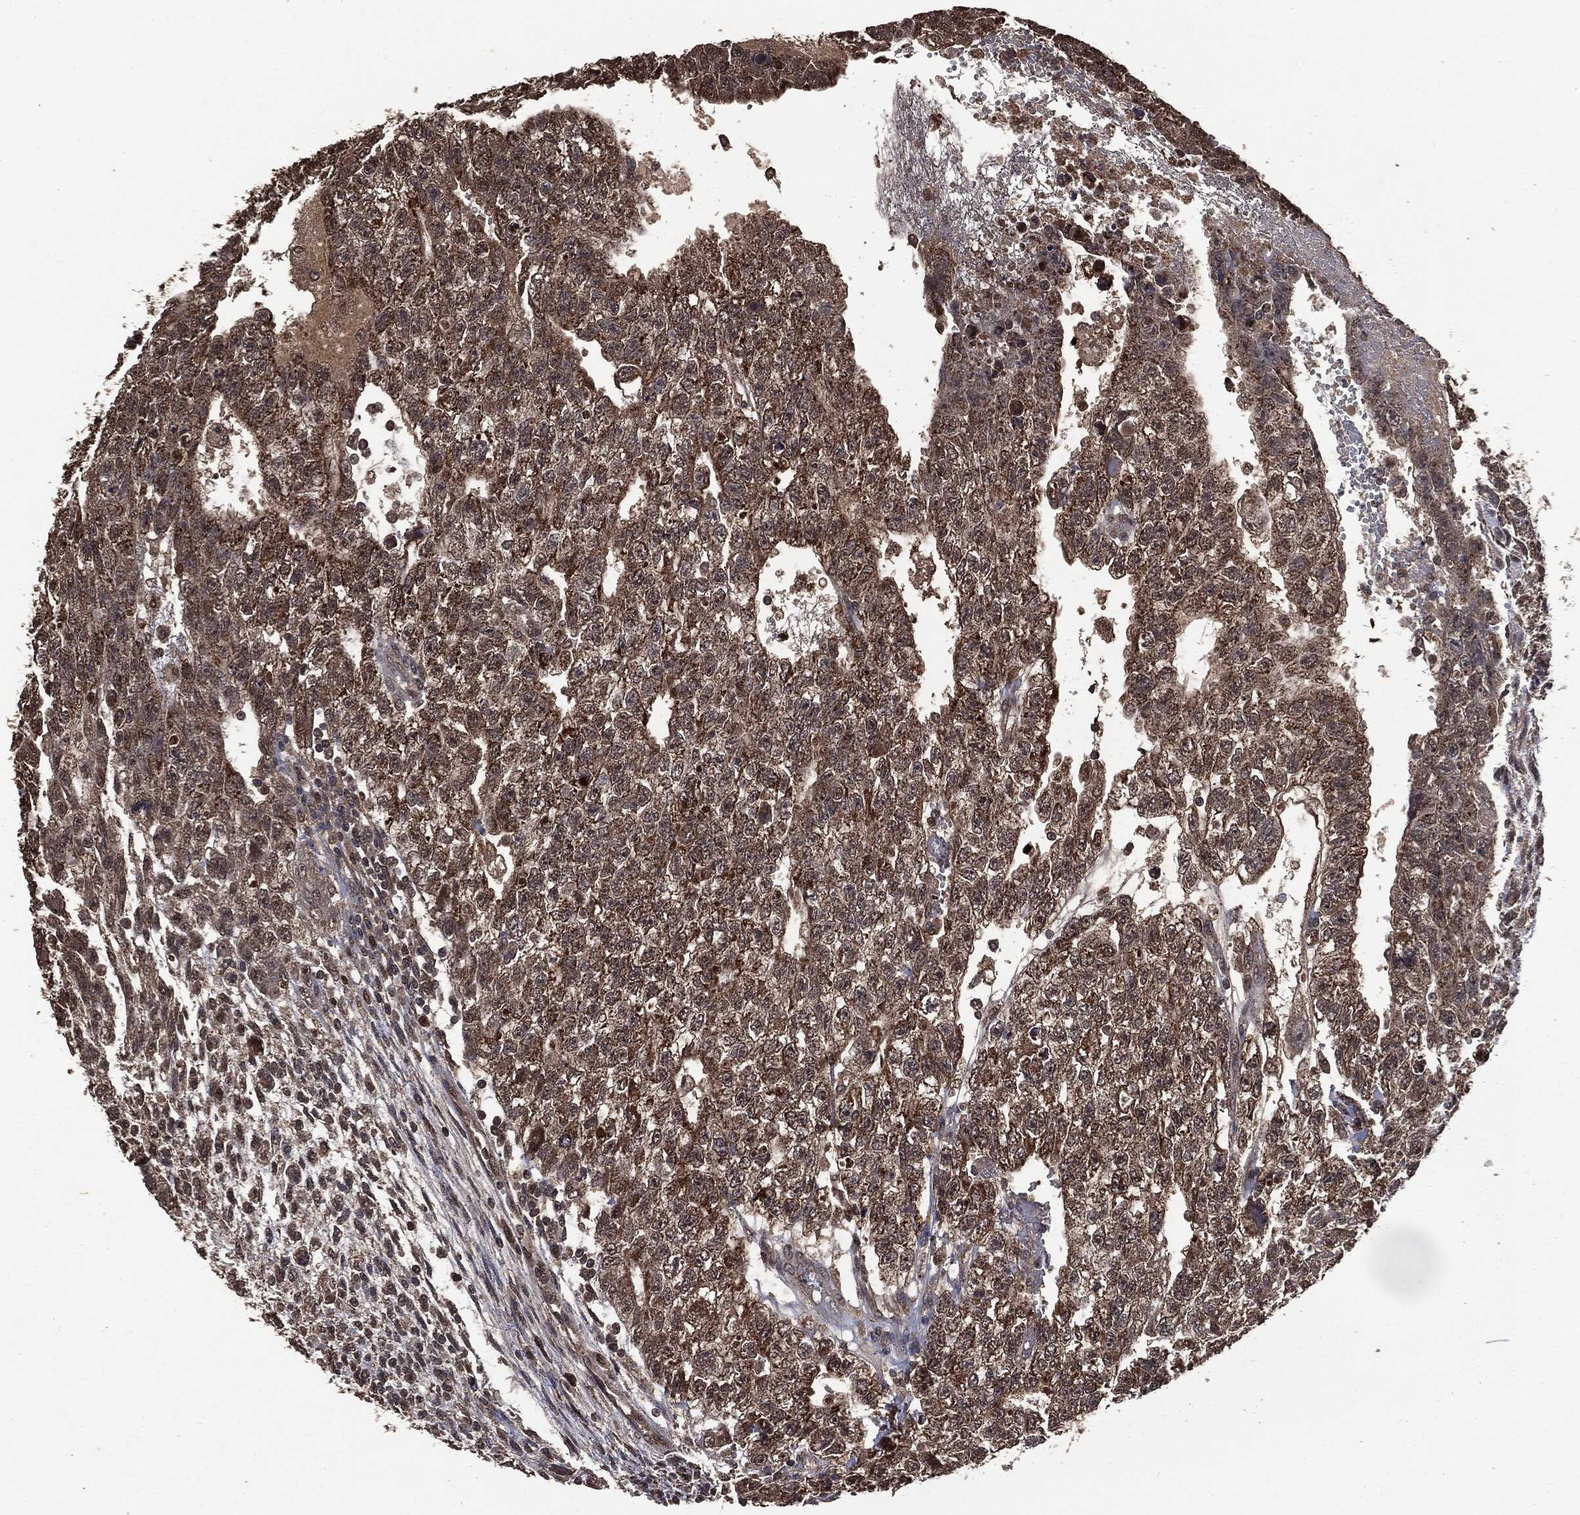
{"staining": {"intensity": "moderate", "quantity": "25%-75%", "location": "cytoplasmic/membranous"}, "tissue": "testis cancer", "cell_type": "Tumor cells", "image_type": "cancer", "snomed": [{"axis": "morphology", "description": "Carcinoma, Embryonal, NOS"}, {"axis": "topography", "description": "Testis"}], "caption": "Protein staining of embryonal carcinoma (testis) tissue reveals moderate cytoplasmic/membranous expression in about 25%-75% of tumor cells.", "gene": "PPP6R2", "patient": {"sex": "male", "age": 26}}